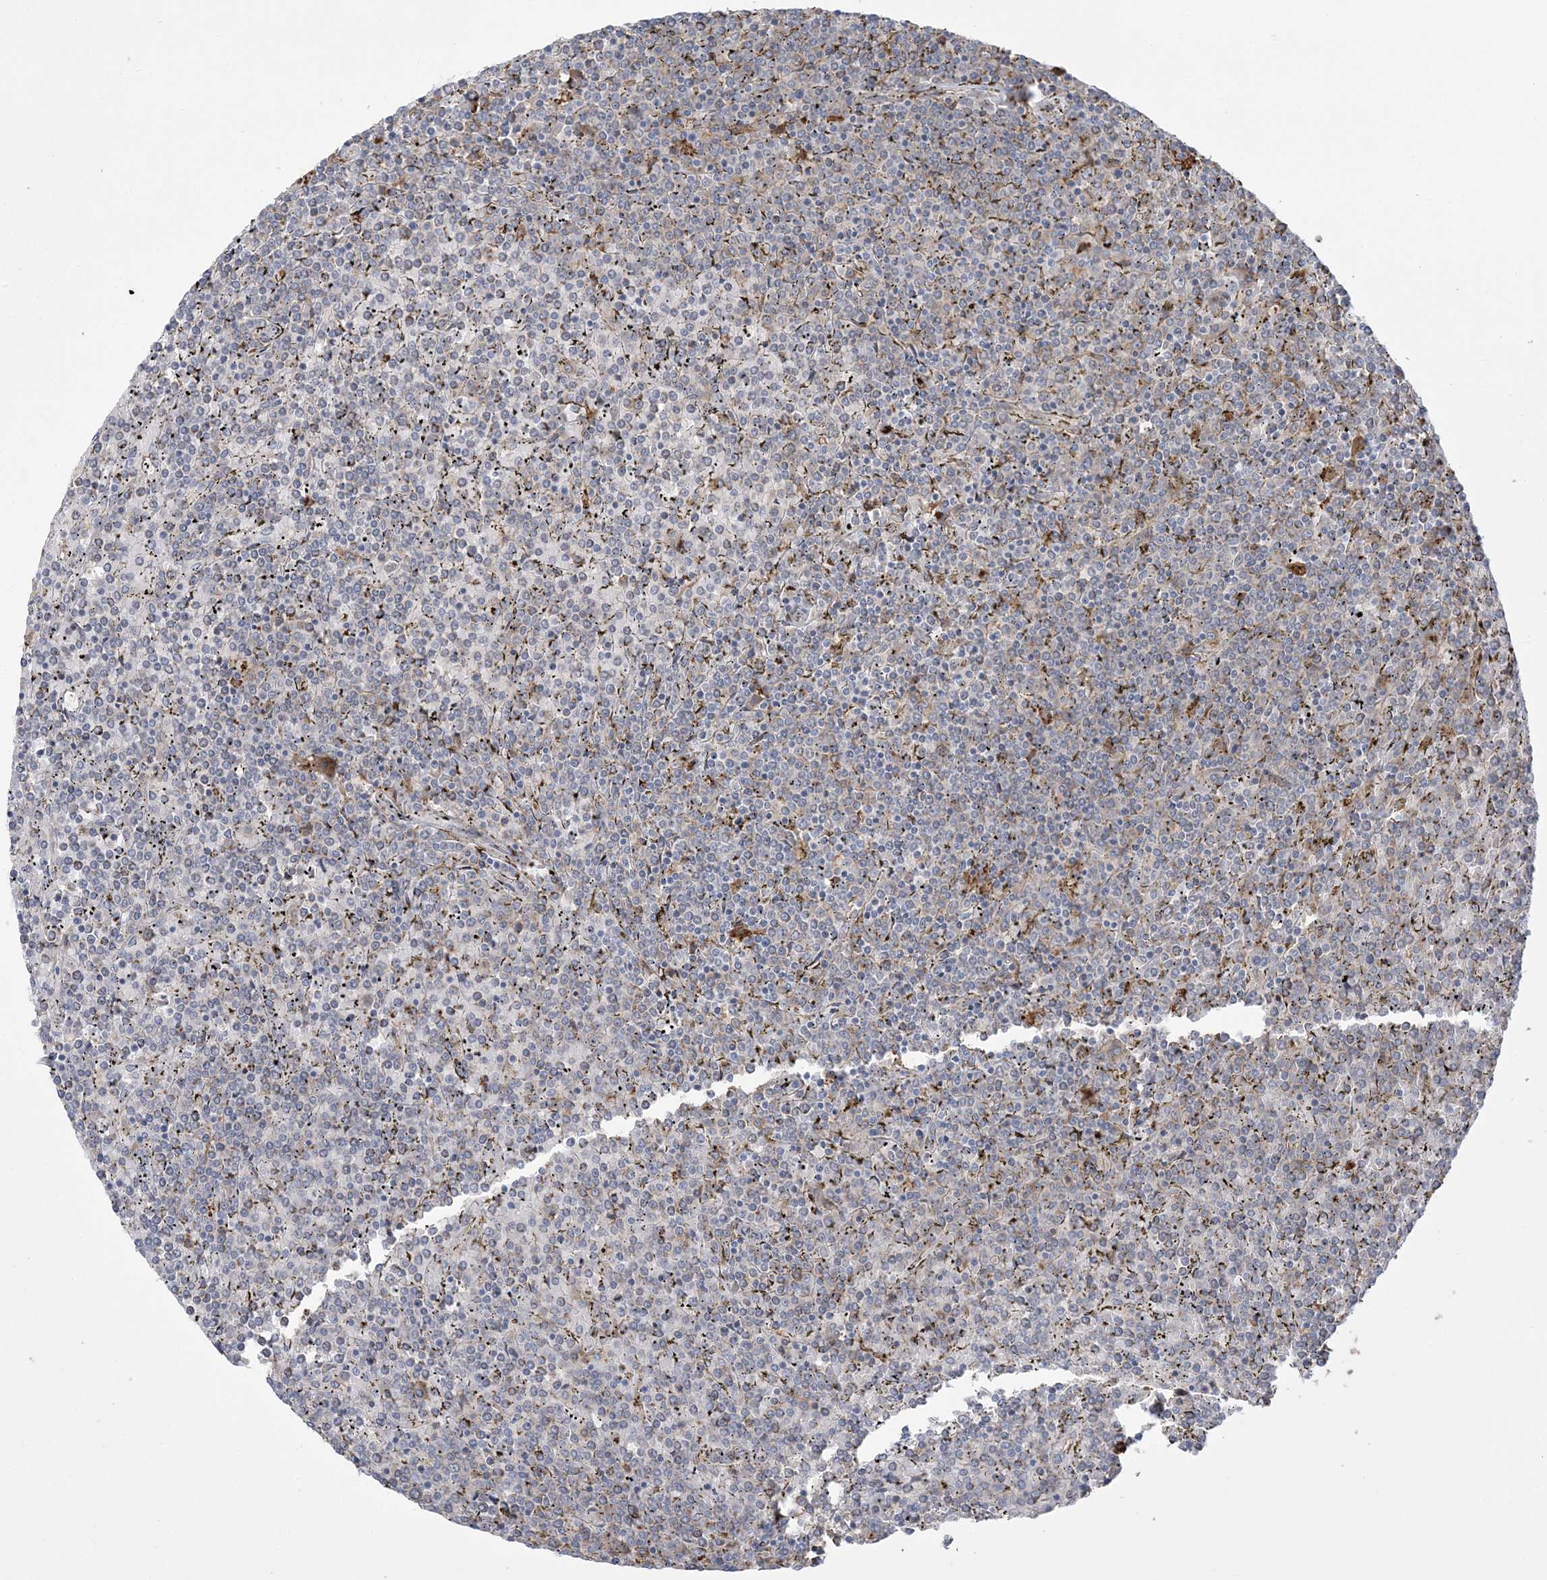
{"staining": {"intensity": "negative", "quantity": "none", "location": "none"}, "tissue": "lymphoma", "cell_type": "Tumor cells", "image_type": "cancer", "snomed": [{"axis": "morphology", "description": "Malignant lymphoma, non-Hodgkin's type, Low grade"}, {"axis": "topography", "description": "Spleen"}], "caption": "Immunohistochemistry of human malignant lymphoma, non-Hodgkin's type (low-grade) exhibits no positivity in tumor cells.", "gene": "HAAO", "patient": {"sex": "female", "age": 19}}